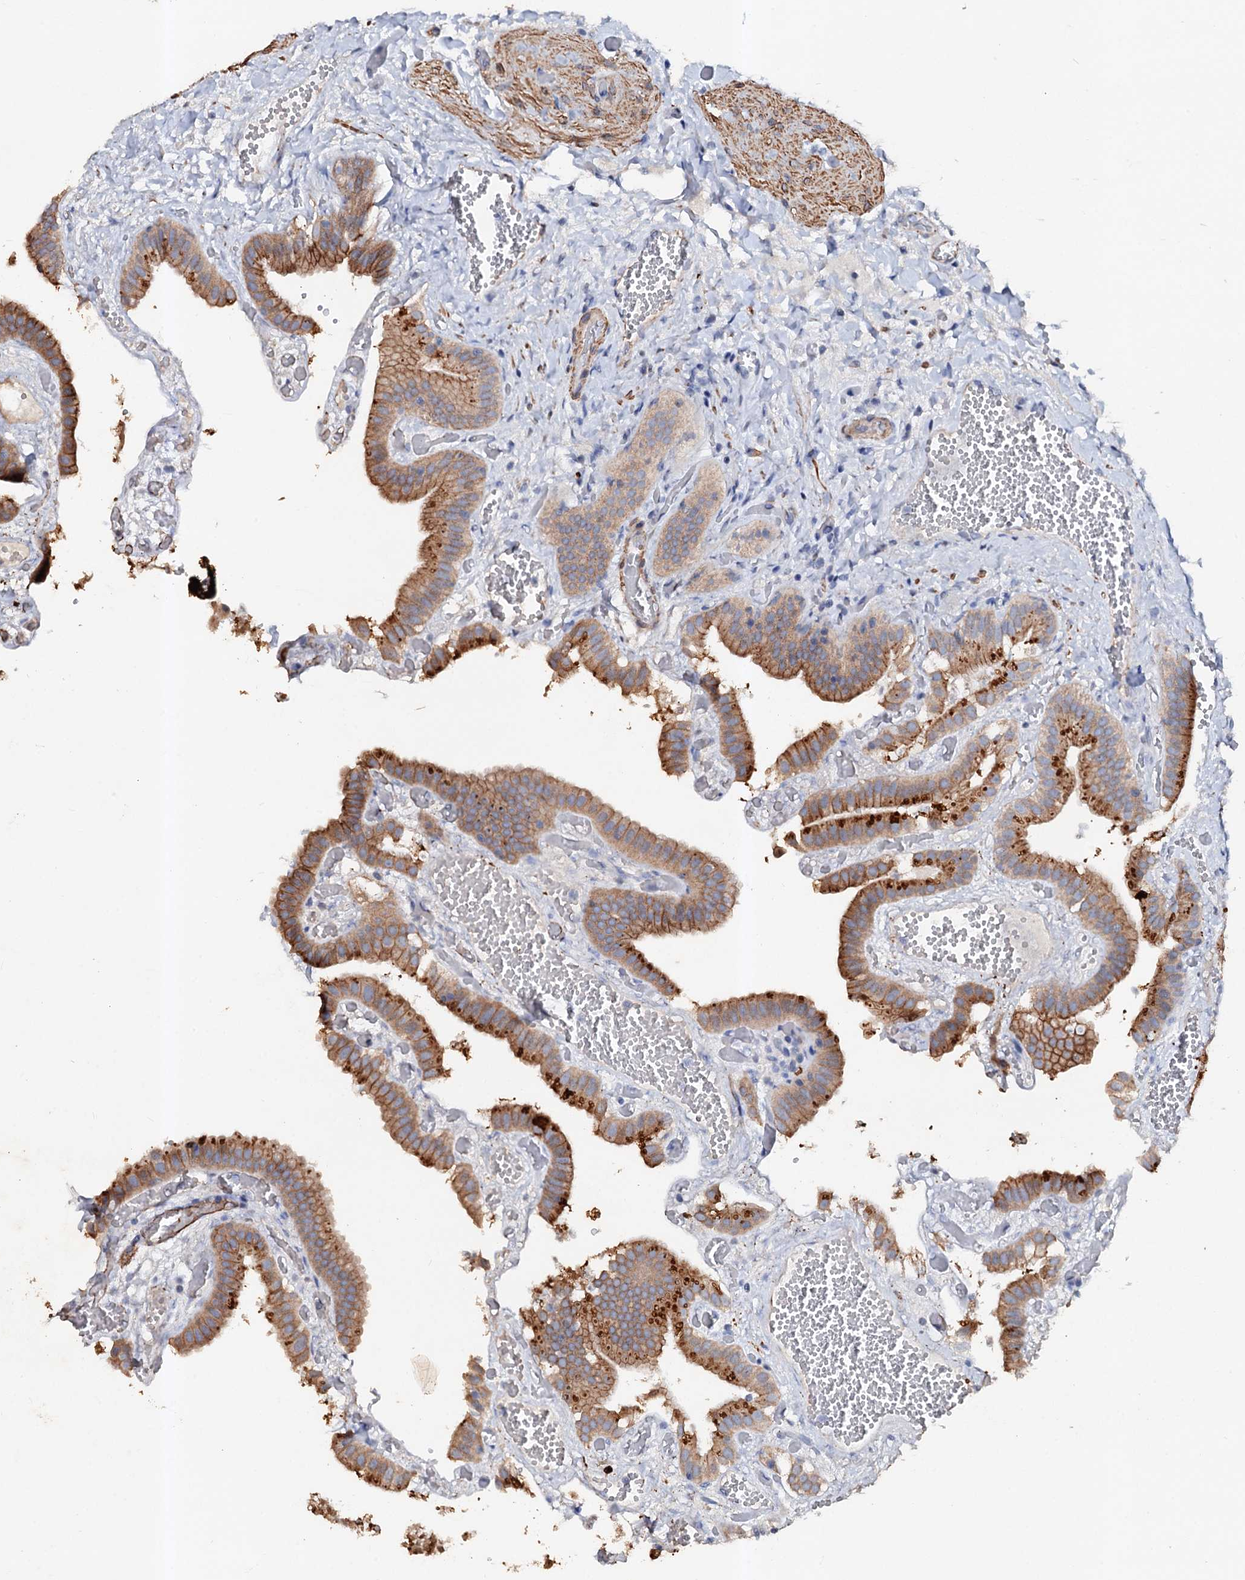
{"staining": {"intensity": "moderate", "quantity": ">75%", "location": "cytoplasmic/membranous"}, "tissue": "gallbladder", "cell_type": "Glandular cells", "image_type": "normal", "snomed": [{"axis": "morphology", "description": "Normal tissue, NOS"}, {"axis": "topography", "description": "Gallbladder"}], "caption": "This photomicrograph reveals IHC staining of benign gallbladder, with medium moderate cytoplasmic/membranous staining in about >75% of glandular cells.", "gene": "VPS36", "patient": {"sex": "female", "age": 64}}